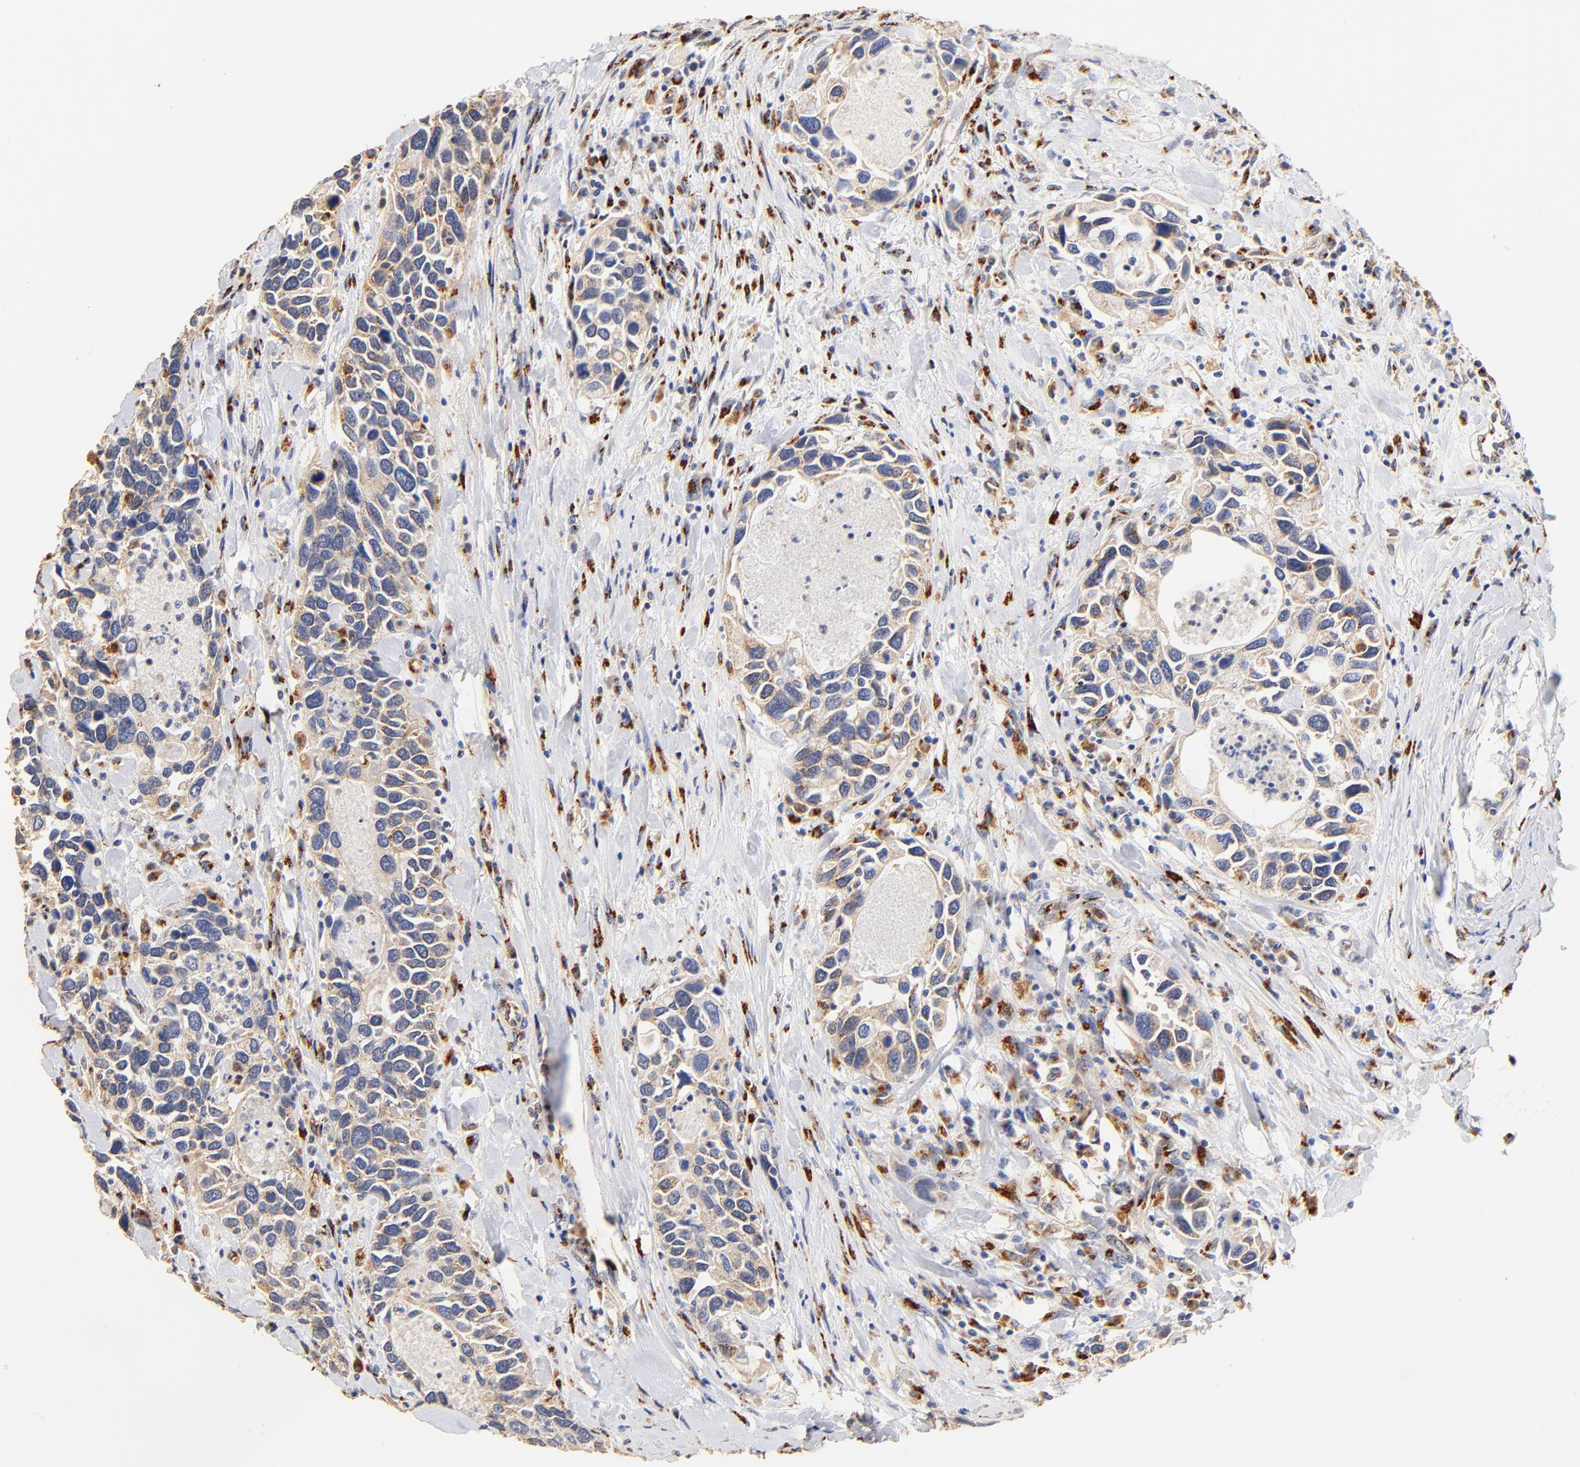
{"staining": {"intensity": "weak", "quantity": "25%-75%", "location": "cytoplasmic/membranous"}, "tissue": "urothelial cancer", "cell_type": "Tumor cells", "image_type": "cancer", "snomed": [{"axis": "morphology", "description": "Urothelial carcinoma, High grade"}, {"axis": "topography", "description": "Urinary bladder"}], "caption": "Immunohistochemical staining of urothelial cancer shows weak cytoplasmic/membranous protein staining in approximately 25%-75% of tumor cells.", "gene": "FMNL3", "patient": {"sex": "male", "age": 66}}